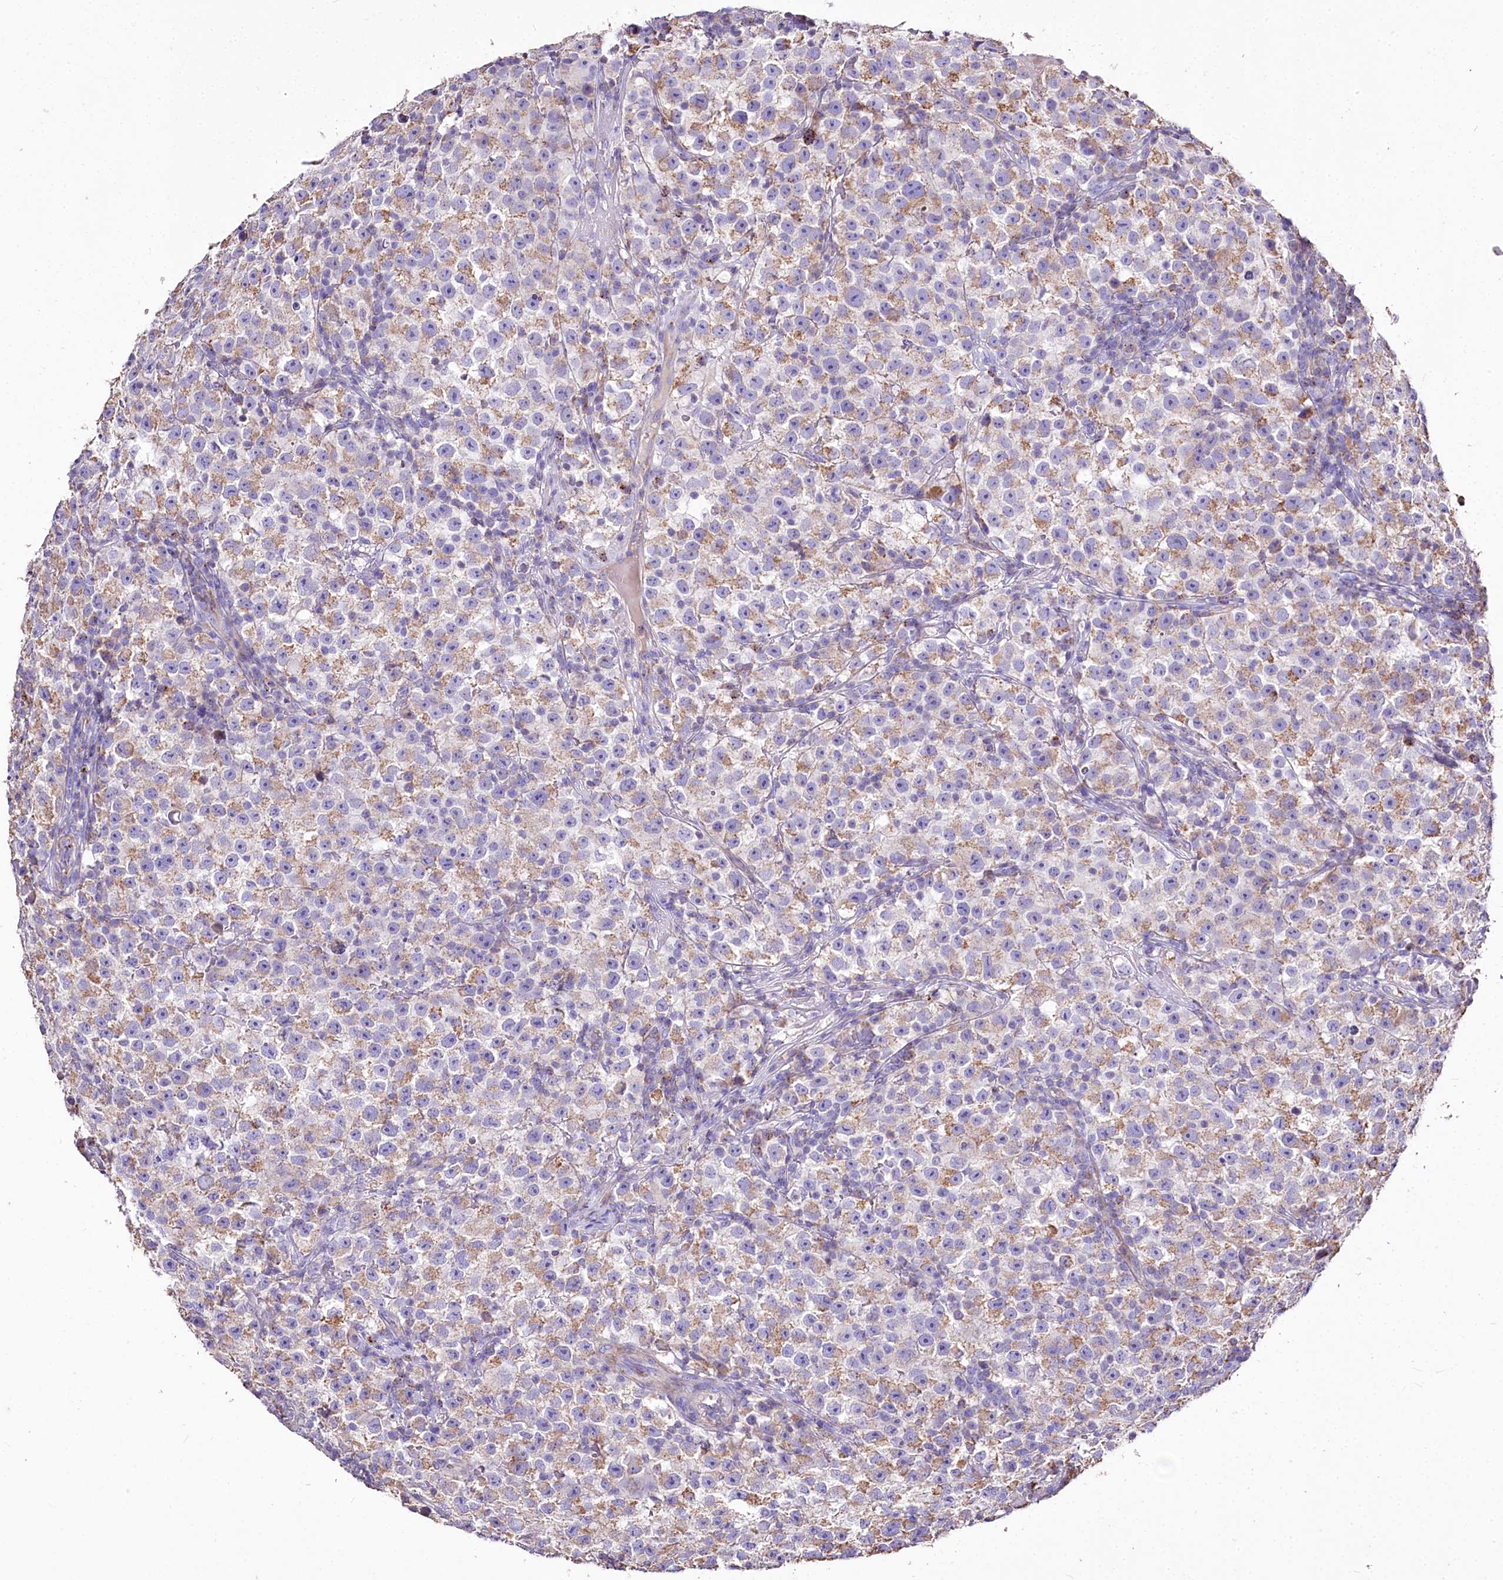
{"staining": {"intensity": "weak", "quantity": "25%-75%", "location": "cytoplasmic/membranous"}, "tissue": "testis cancer", "cell_type": "Tumor cells", "image_type": "cancer", "snomed": [{"axis": "morphology", "description": "Seminoma, NOS"}, {"axis": "topography", "description": "Testis"}], "caption": "Testis seminoma stained with DAB immunohistochemistry (IHC) shows low levels of weak cytoplasmic/membranous expression in about 25%-75% of tumor cells.", "gene": "PTER", "patient": {"sex": "male", "age": 22}}